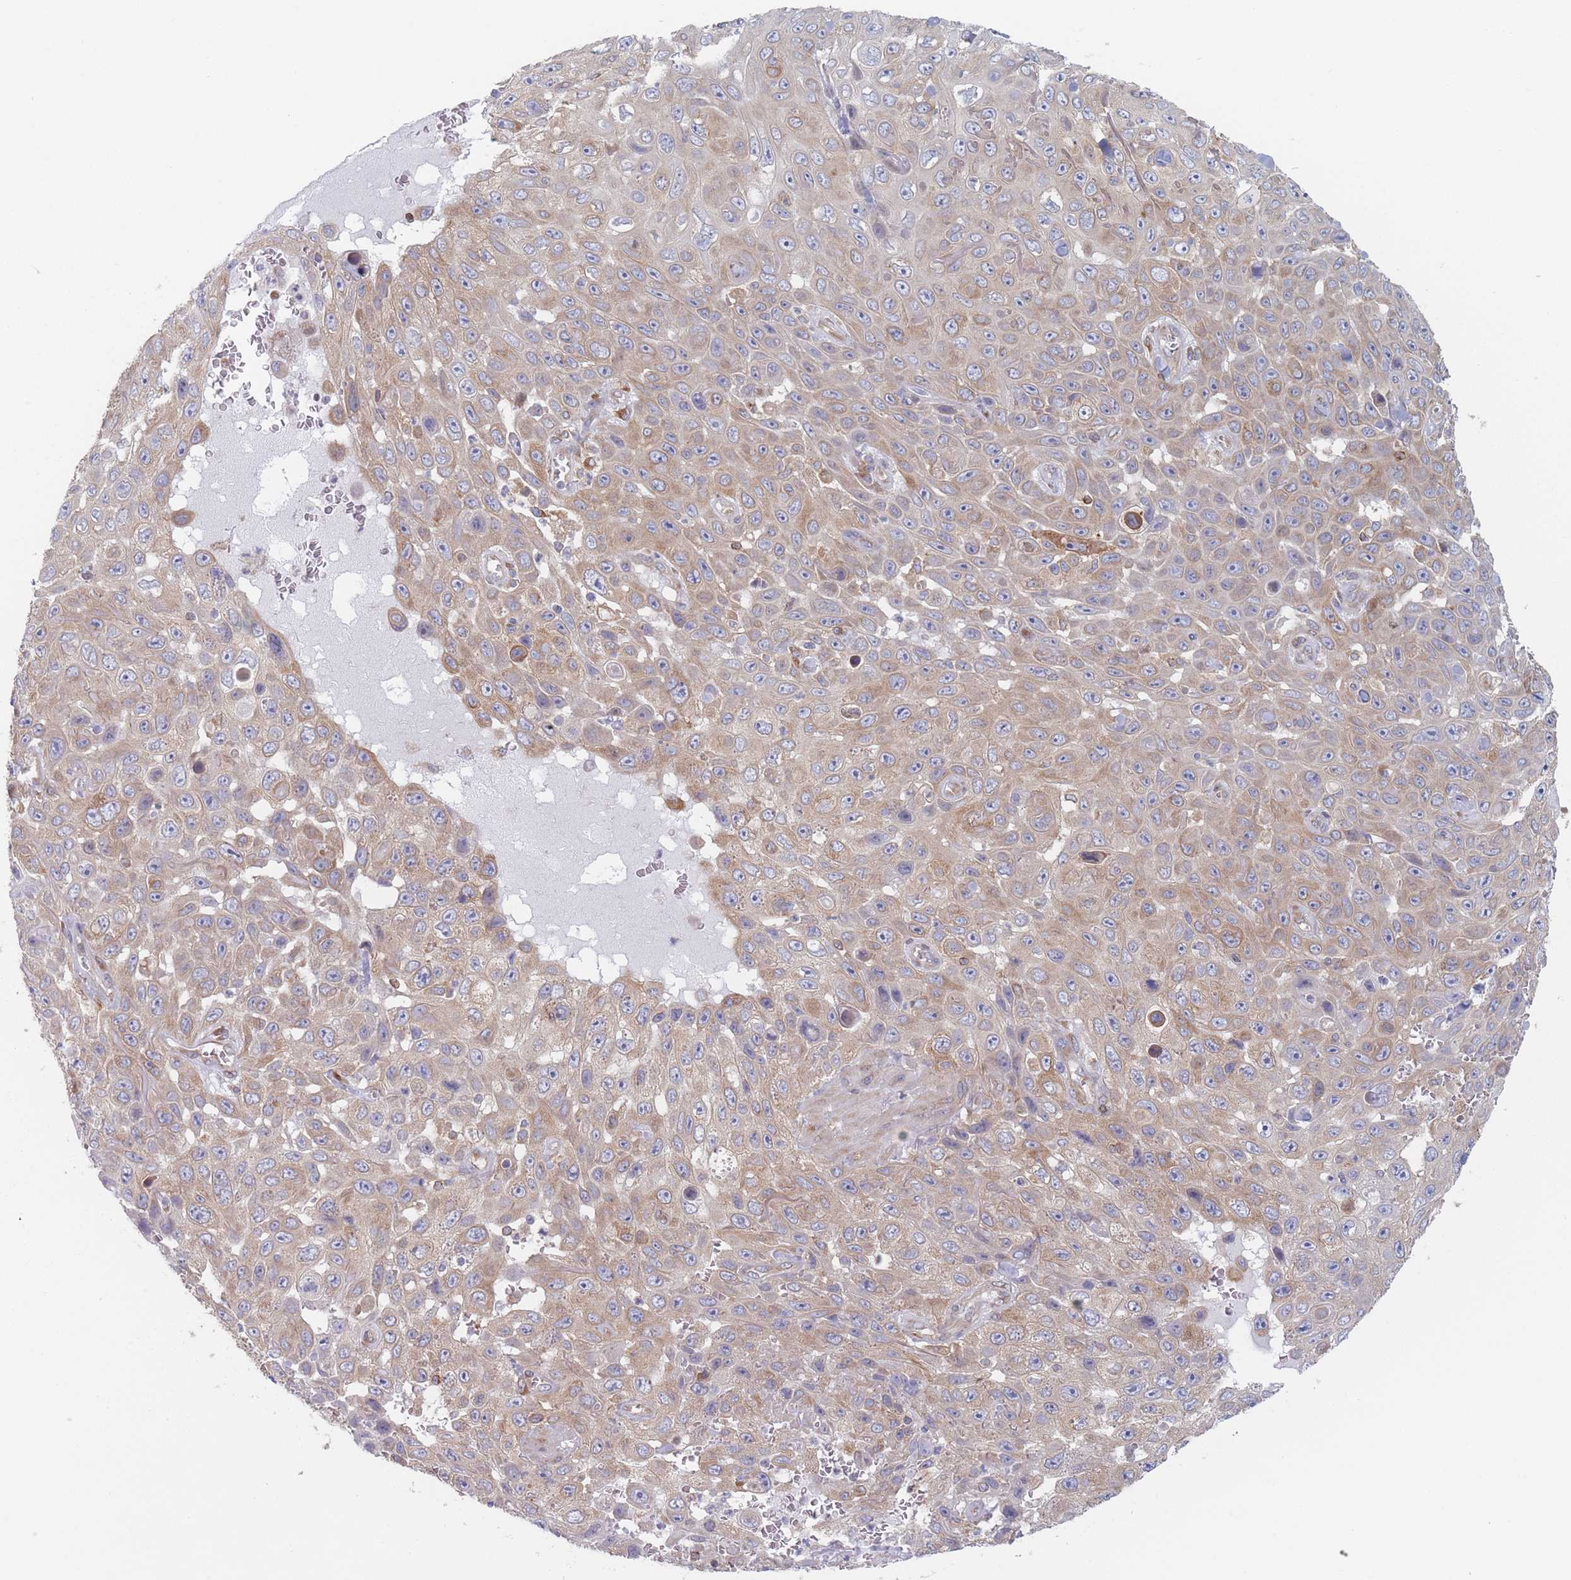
{"staining": {"intensity": "weak", "quantity": "25%-75%", "location": "cytoplasmic/membranous"}, "tissue": "skin cancer", "cell_type": "Tumor cells", "image_type": "cancer", "snomed": [{"axis": "morphology", "description": "Squamous cell carcinoma, NOS"}, {"axis": "topography", "description": "Skin"}], "caption": "Protein analysis of skin cancer tissue reveals weak cytoplasmic/membranous staining in about 25%-75% of tumor cells. (Brightfield microscopy of DAB IHC at high magnification).", "gene": "KDSR", "patient": {"sex": "male", "age": 82}}